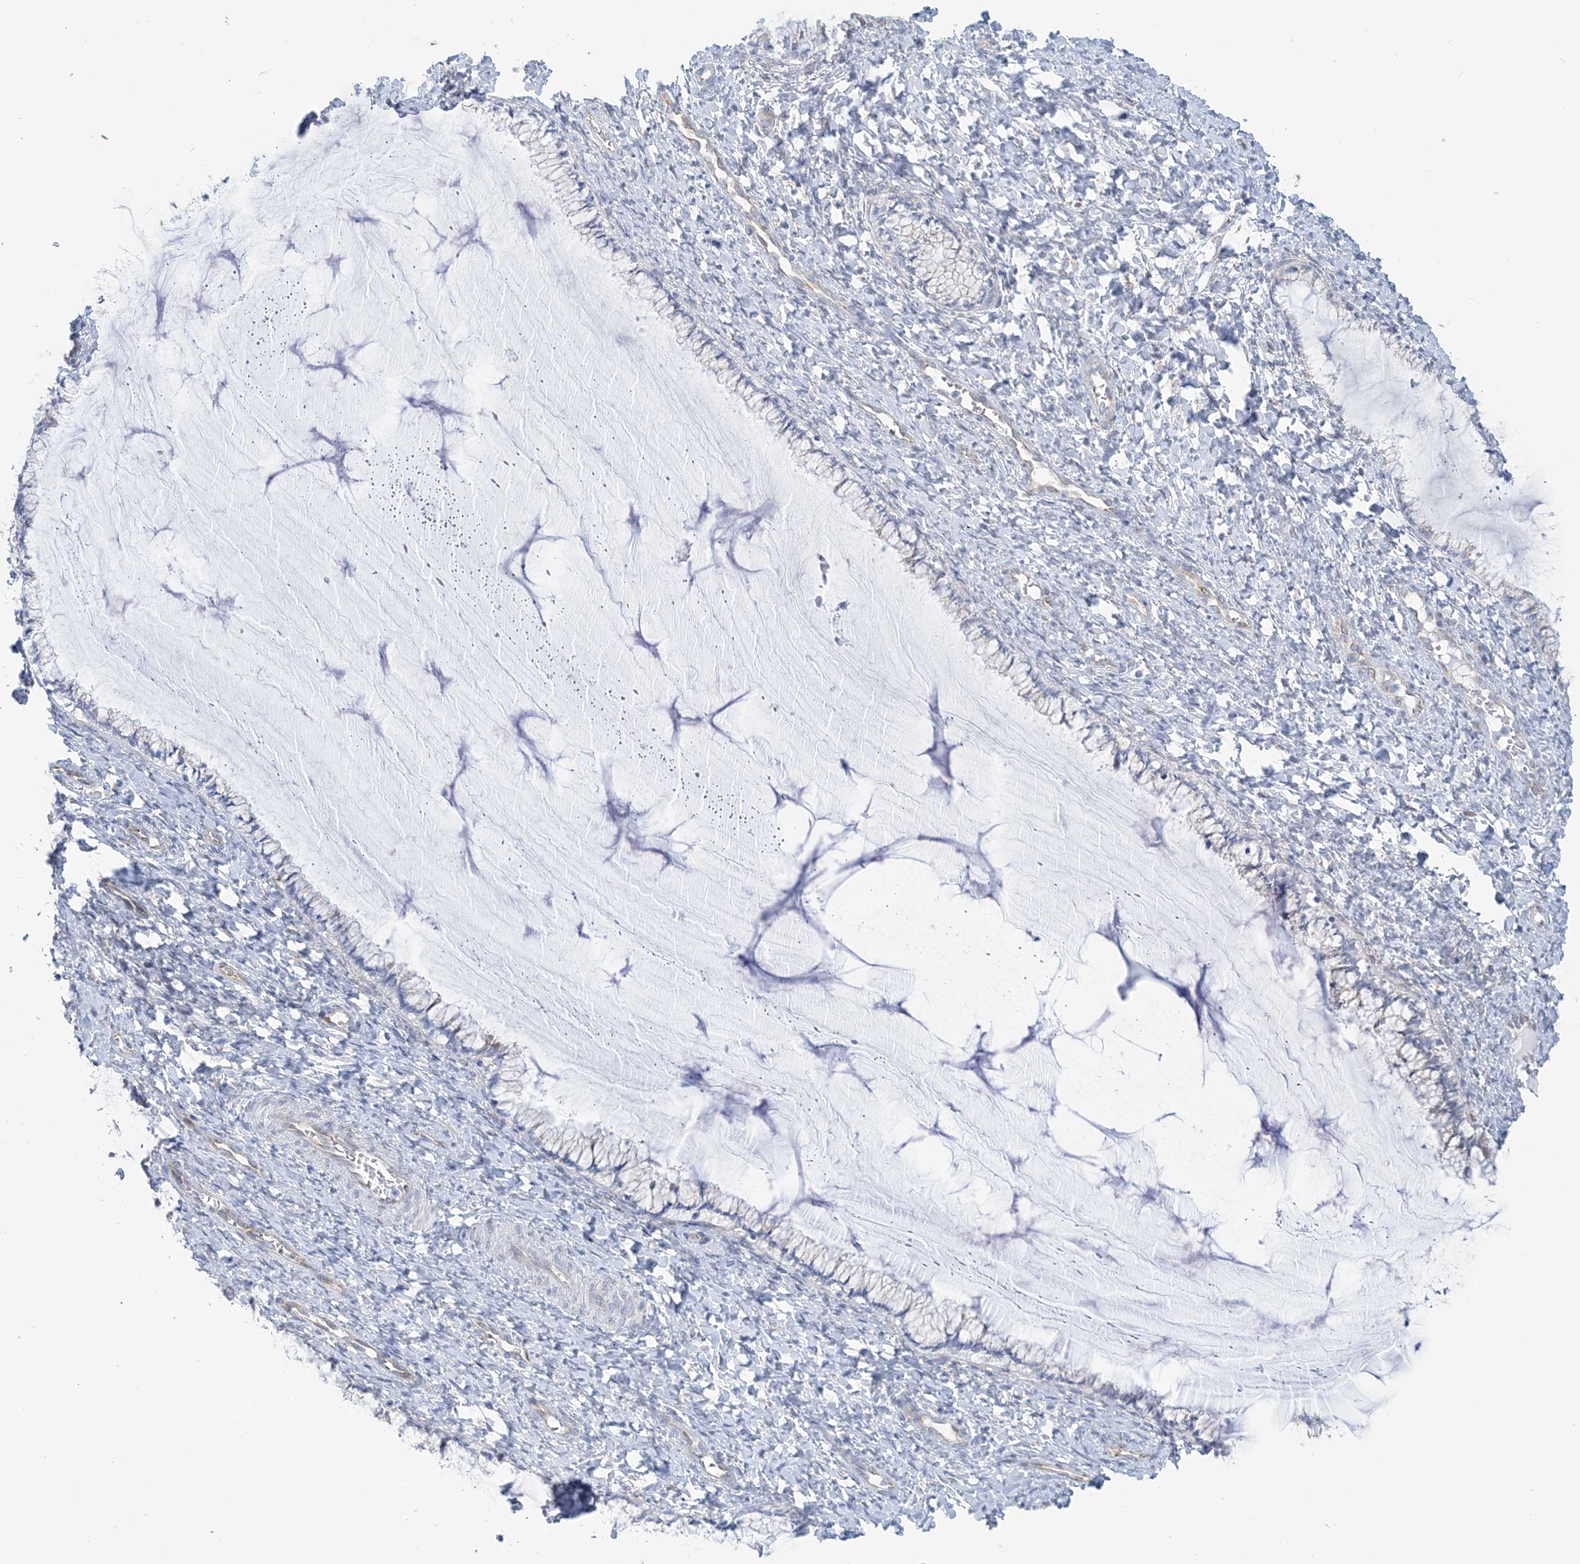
{"staining": {"intensity": "negative", "quantity": "none", "location": "none"}, "tissue": "cervix", "cell_type": "Glandular cells", "image_type": "normal", "snomed": [{"axis": "morphology", "description": "Normal tissue, NOS"}, {"axis": "morphology", "description": "Adenocarcinoma, NOS"}, {"axis": "topography", "description": "Cervix"}], "caption": "A high-resolution image shows immunohistochemistry staining of benign cervix, which displays no significant positivity in glandular cells. (DAB immunohistochemistry with hematoxylin counter stain).", "gene": "PLEKHG4B", "patient": {"sex": "female", "age": 29}}